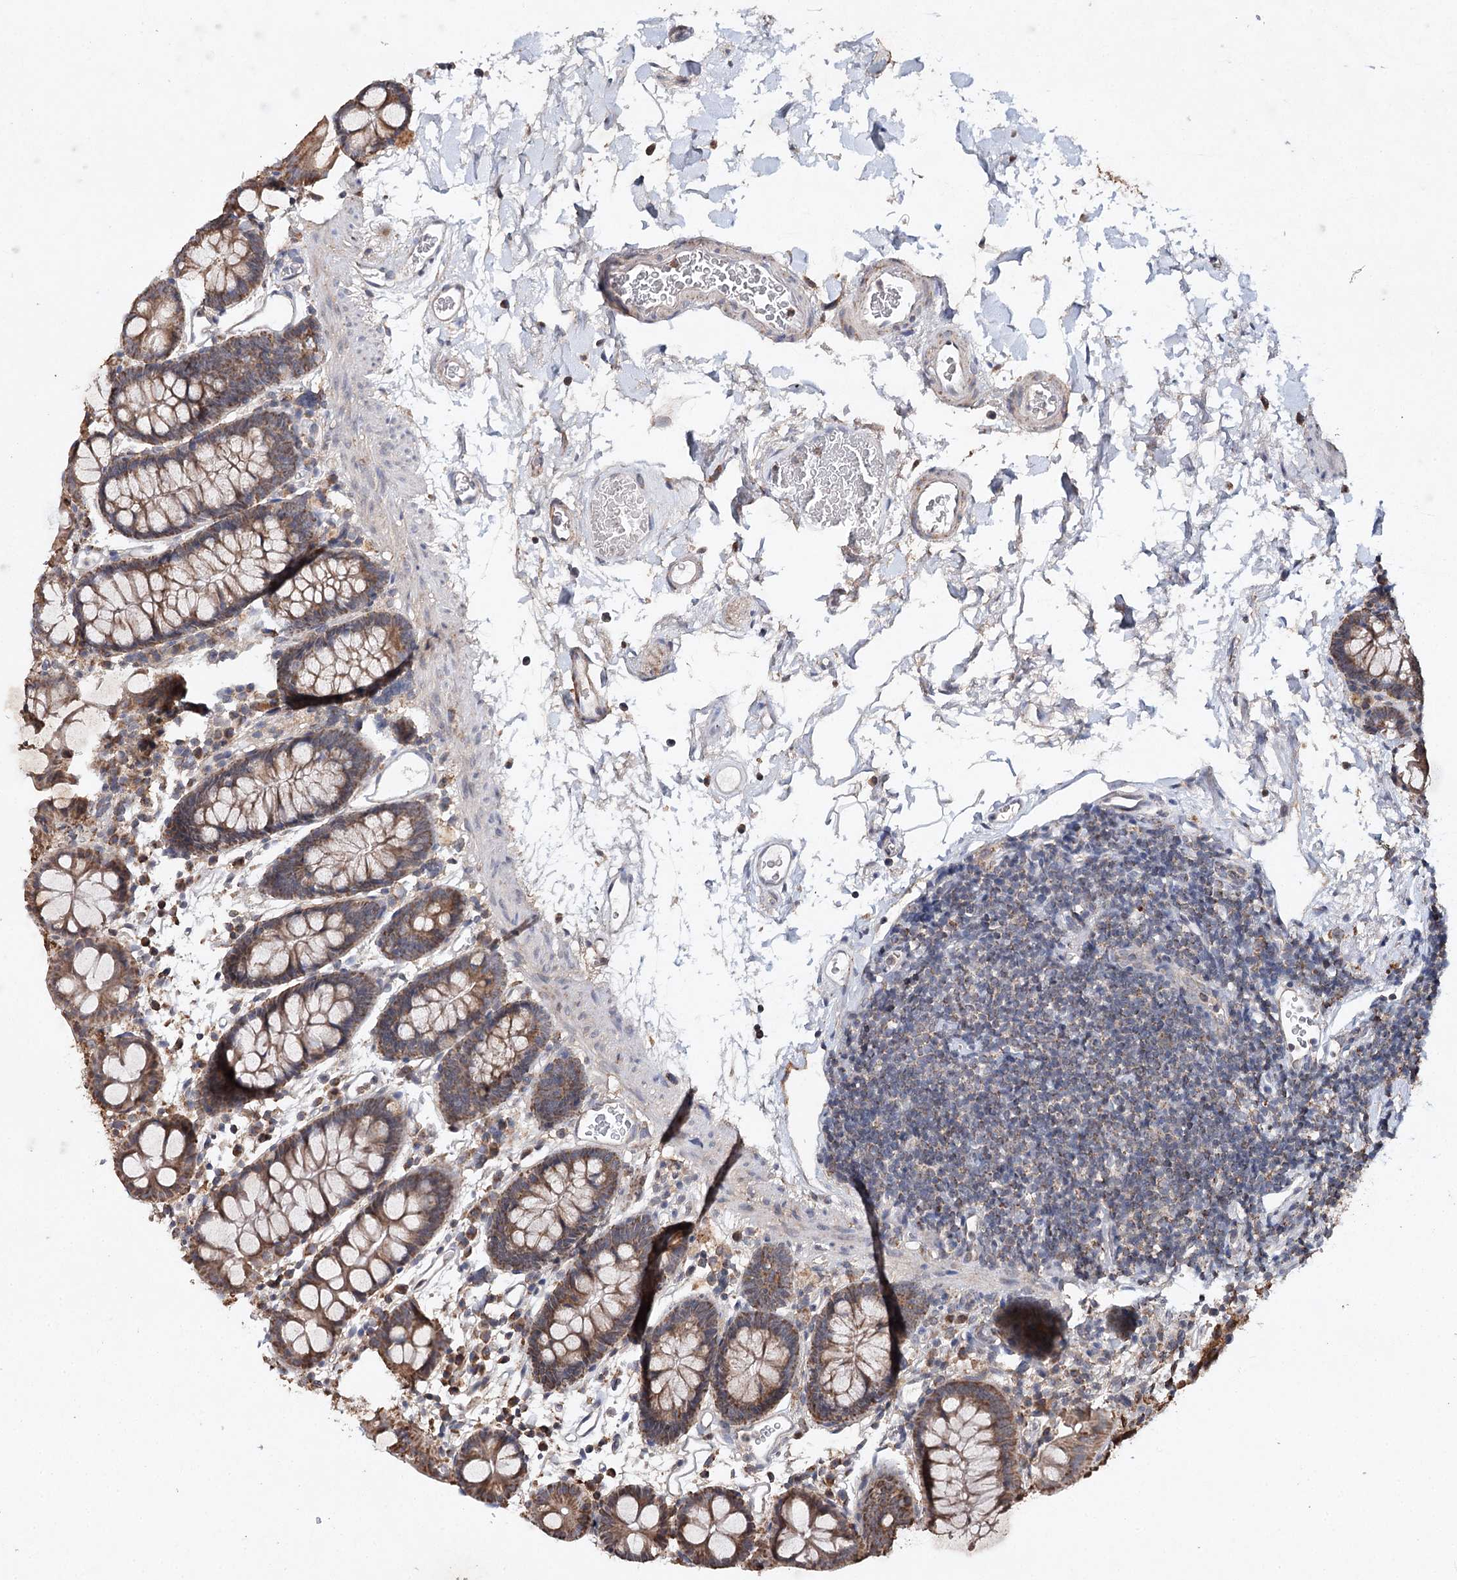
{"staining": {"intensity": "moderate", "quantity": ">75%", "location": "cytoplasmic/membranous"}, "tissue": "colon", "cell_type": "Endothelial cells", "image_type": "normal", "snomed": [{"axis": "morphology", "description": "Normal tissue, NOS"}, {"axis": "topography", "description": "Colon"}], "caption": "Brown immunohistochemical staining in benign colon demonstrates moderate cytoplasmic/membranous positivity in about >75% of endothelial cells.", "gene": "PIK3CB", "patient": {"sex": "male", "age": 75}}